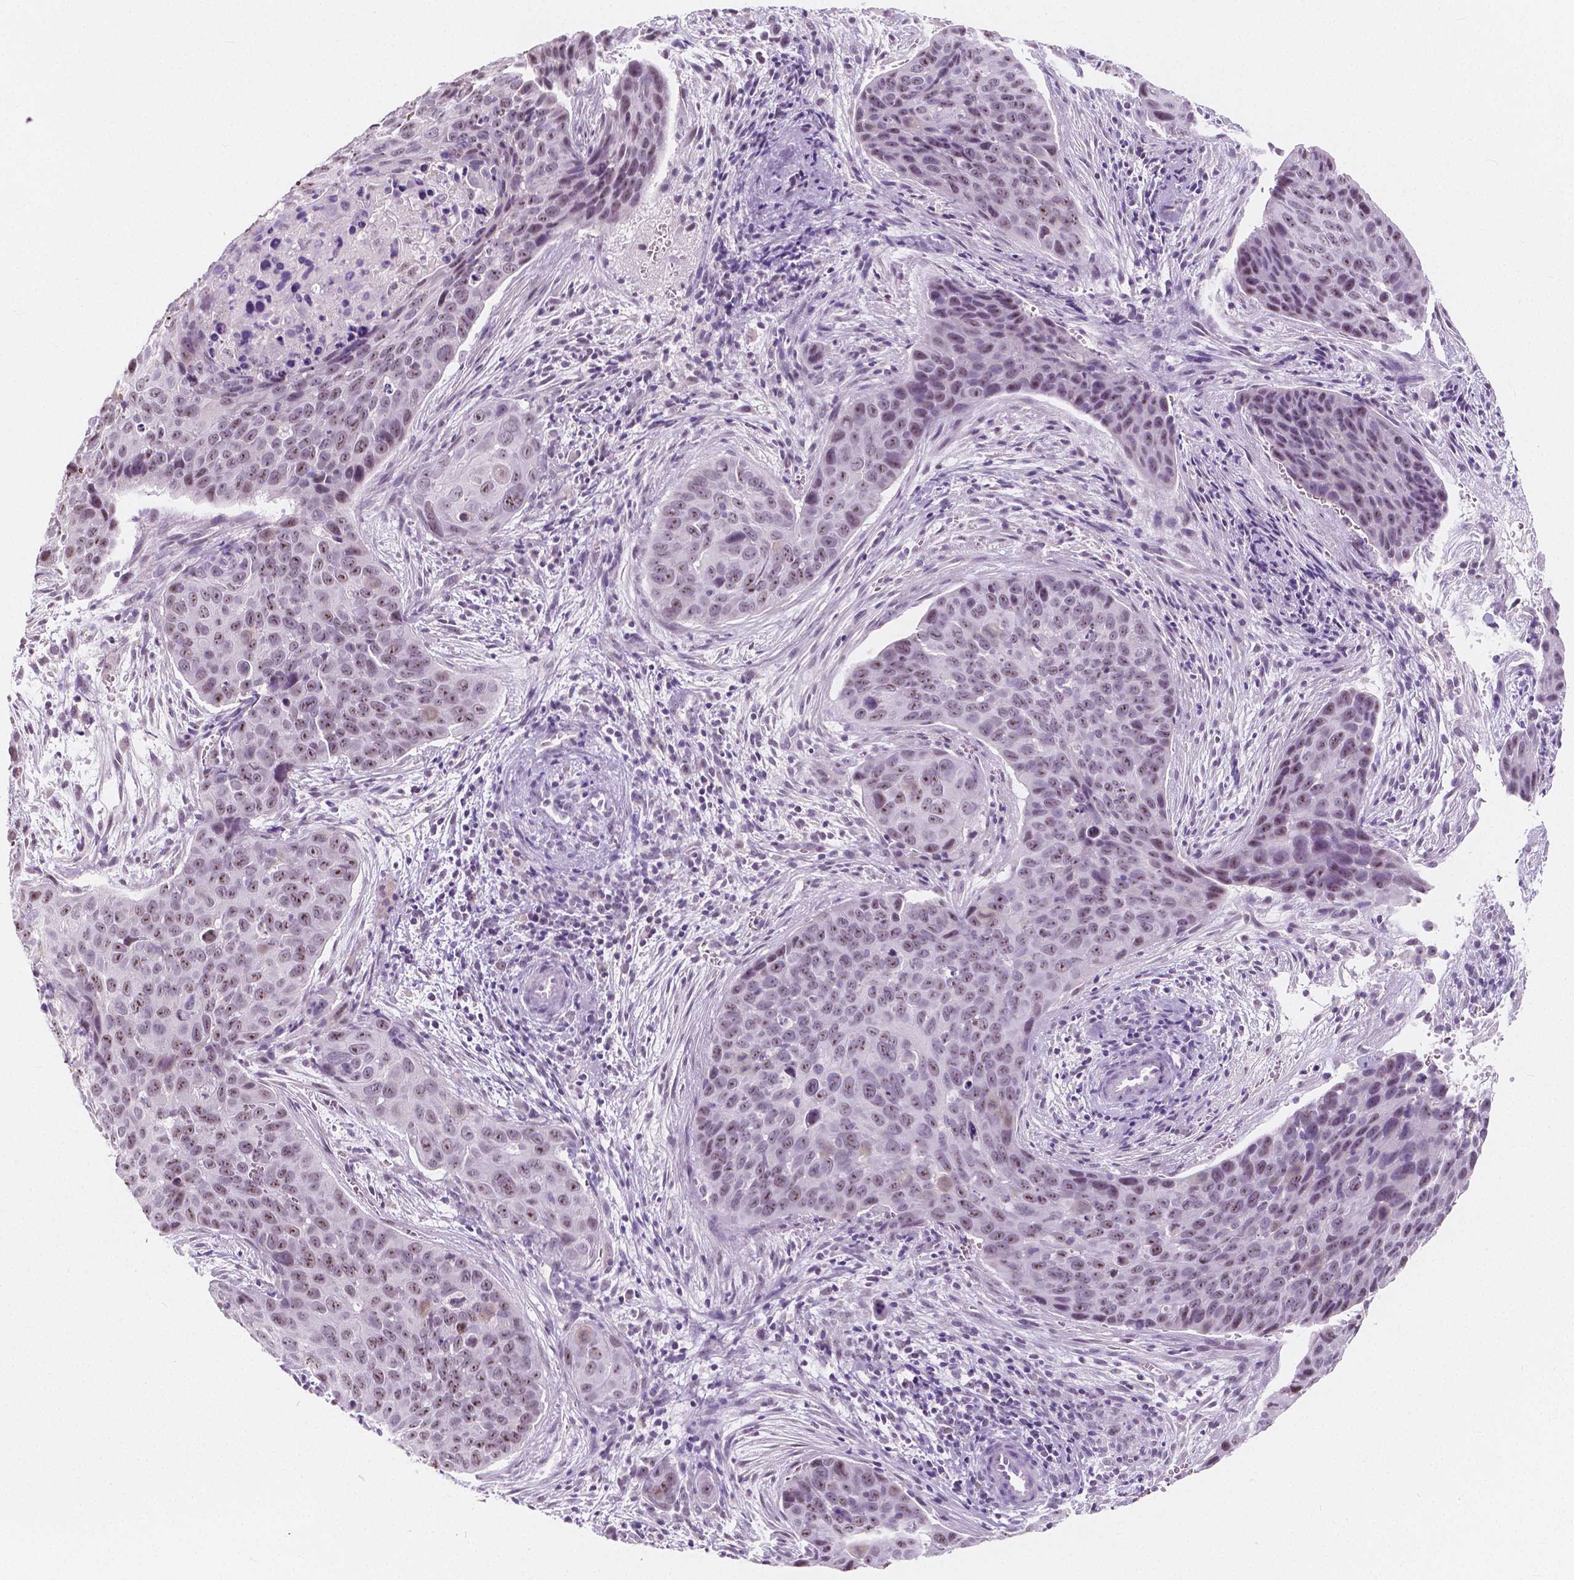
{"staining": {"intensity": "moderate", "quantity": "<25%", "location": "nuclear"}, "tissue": "cervical cancer", "cell_type": "Tumor cells", "image_type": "cancer", "snomed": [{"axis": "morphology", "description": "Squamous cell carcinoma, NOS"}, {"axis": "topography", "description": "Cervix"}], "caption": "About <25% of tumor cells in cervical cancer (squamous cell carcinoma) reveal moderate nuclear protein expression as visualized by brown immunohistochemical staining.", "gene": "NOLC1", "patient": {"sex": "female", "age": 35}}